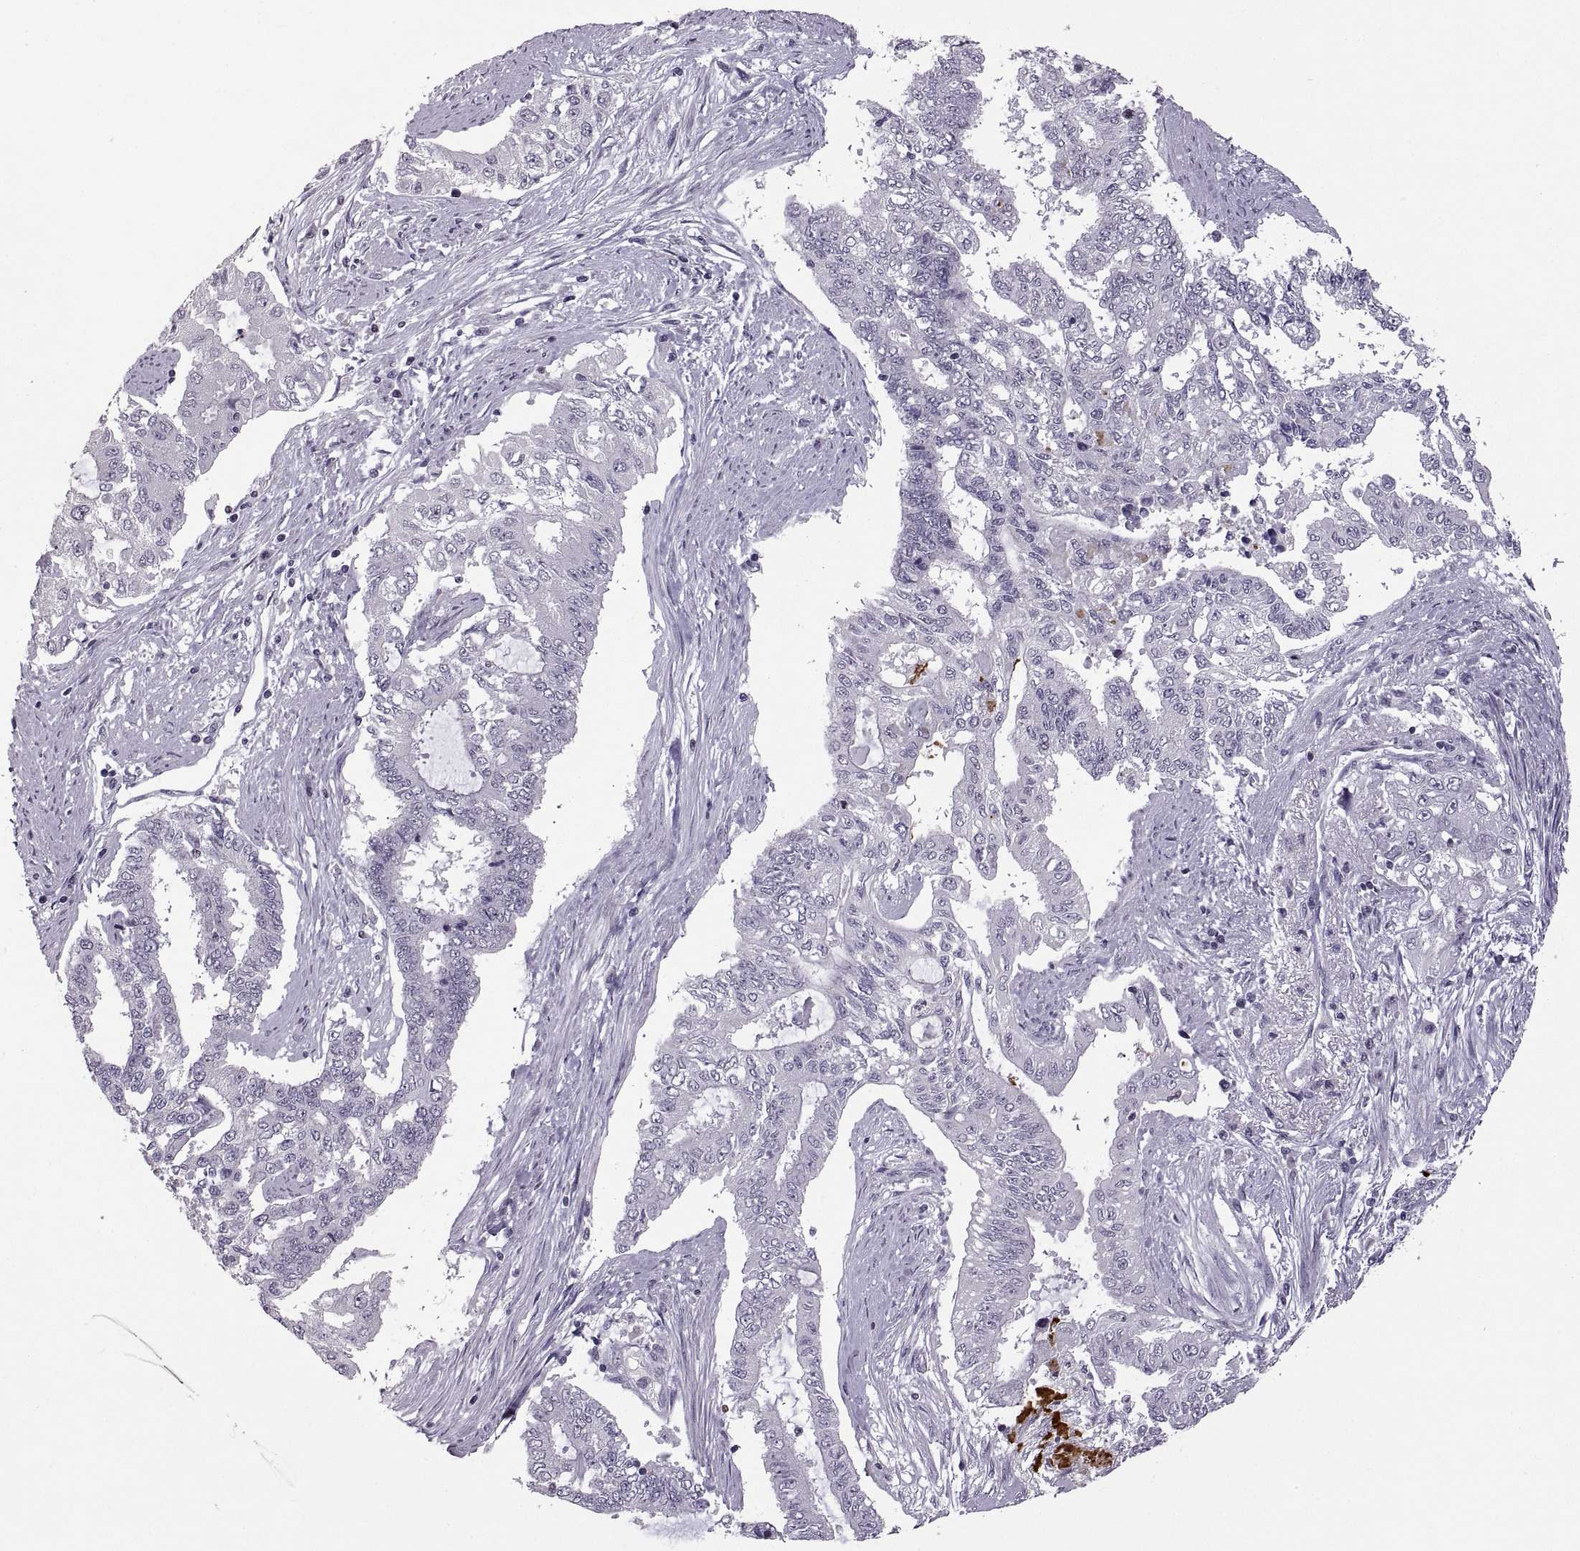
{"staining": {"intensity": "negative", "quantity": "none", "location": "none"}, "tissue": "endometrial cancer", "cell_type": "Tumor cells", "image_type": "cancer", "snomed": [{"axis": "morphology", "description": "Adenocarcinoma, NOS"}, {"axis": "topography", "description": "Uterus"}], "caption": "Immunohistochemistry (IHC) photomicrograph of neoplastic tissue: endometrial adenocarcinoma stained with DAB (3,3'-diaminobenzidine) reveals no significant protein positivity in tumor cells.", "gene": "NEK2", "patient": {"sex": "female", "age": 59}}